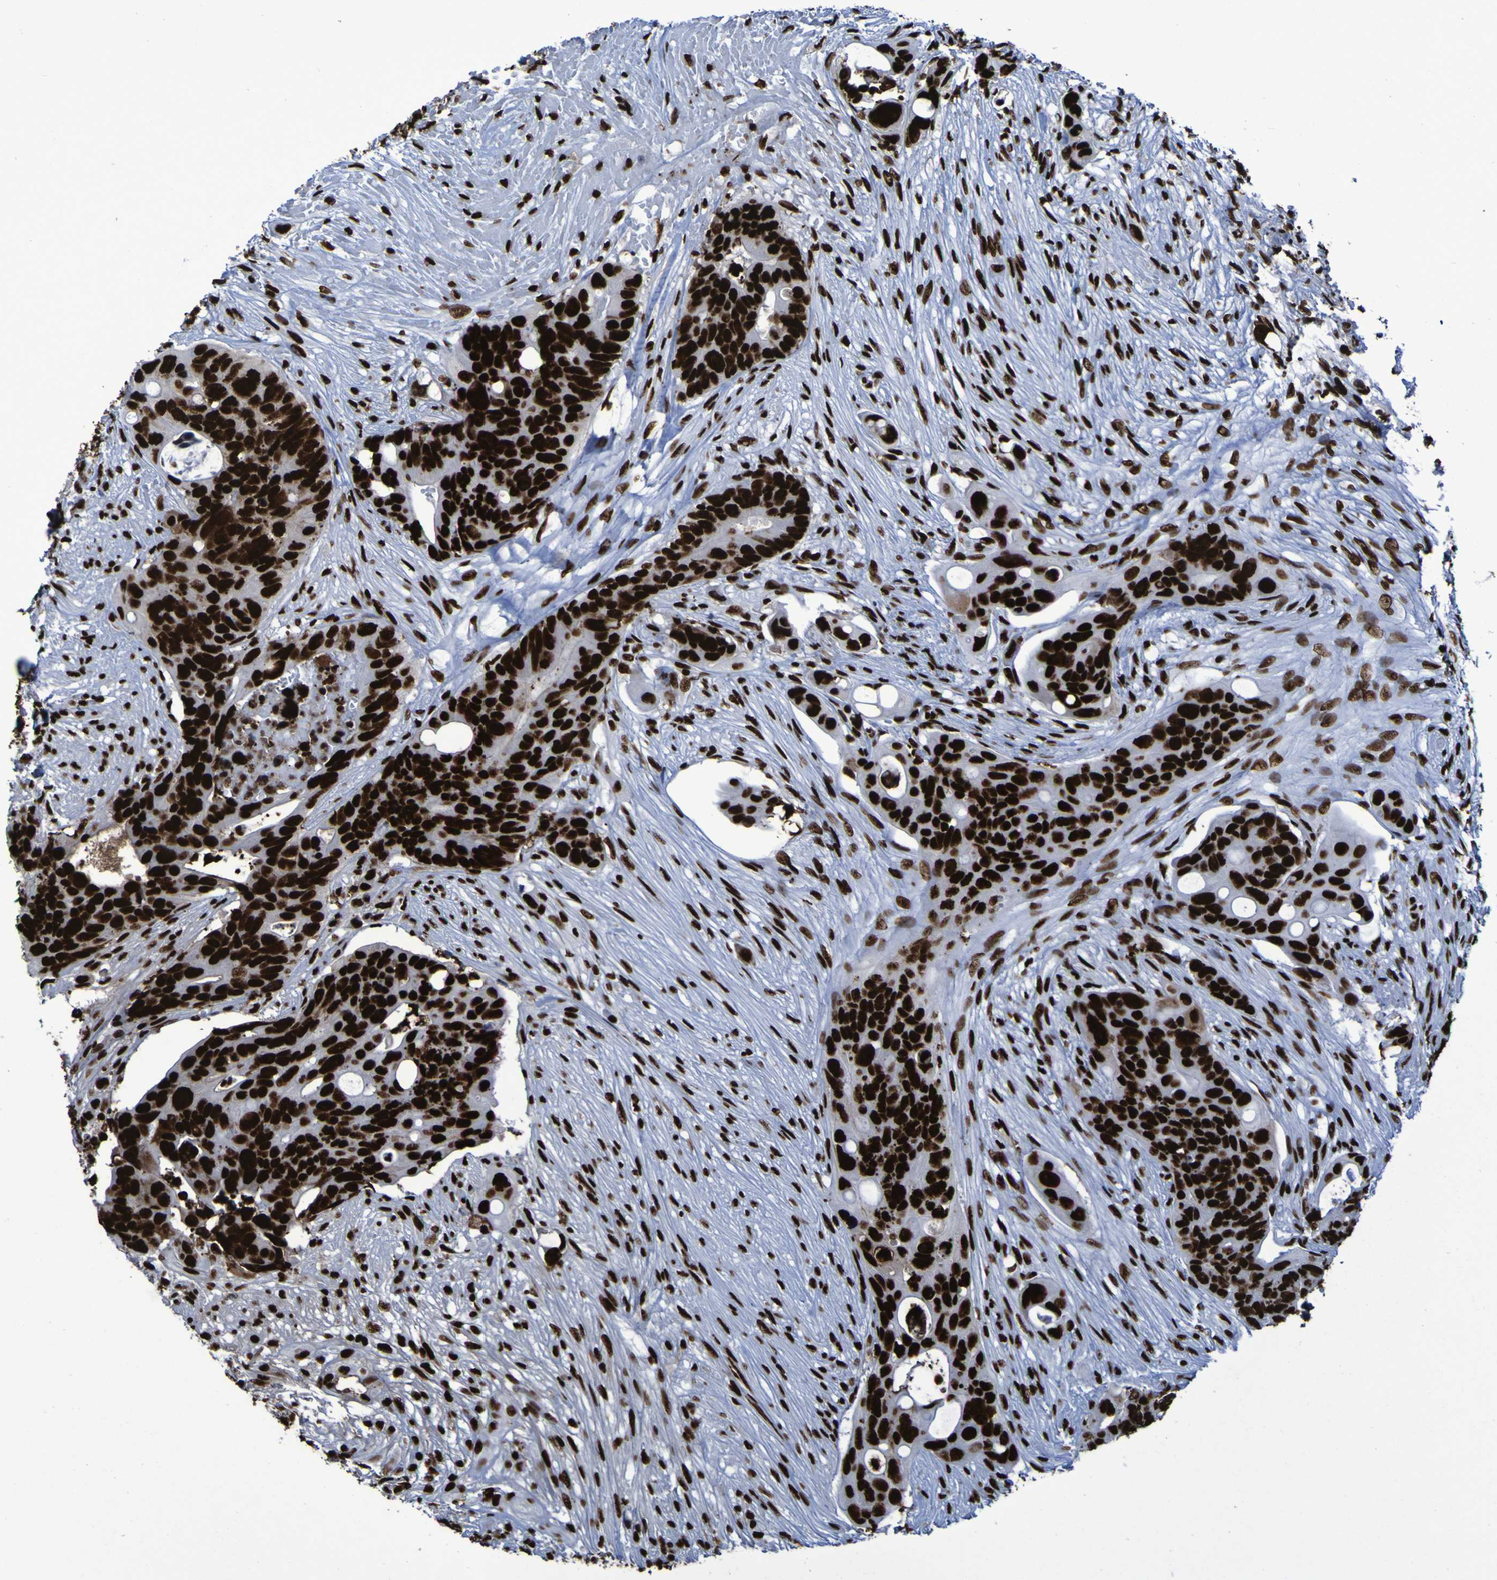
{"staining": {"intensity": "strong", "quantity": ">75%", "location": "nuclear"}, "tissue": "colorectal cancer", "cell_type": "Tumor cells", "image_type": "cancer", "snomed": [{"axis": "morphology", "description": "Adenocarcinoma, NOS"}, {"axis": "topography", "description": "Colon"}], "caption": "A brown stain labels strong nuclear staining of a protein in colorectal cancer tumor cells.", "gene": "NPM1", "patient": {"sex": "female", "age": 57}}